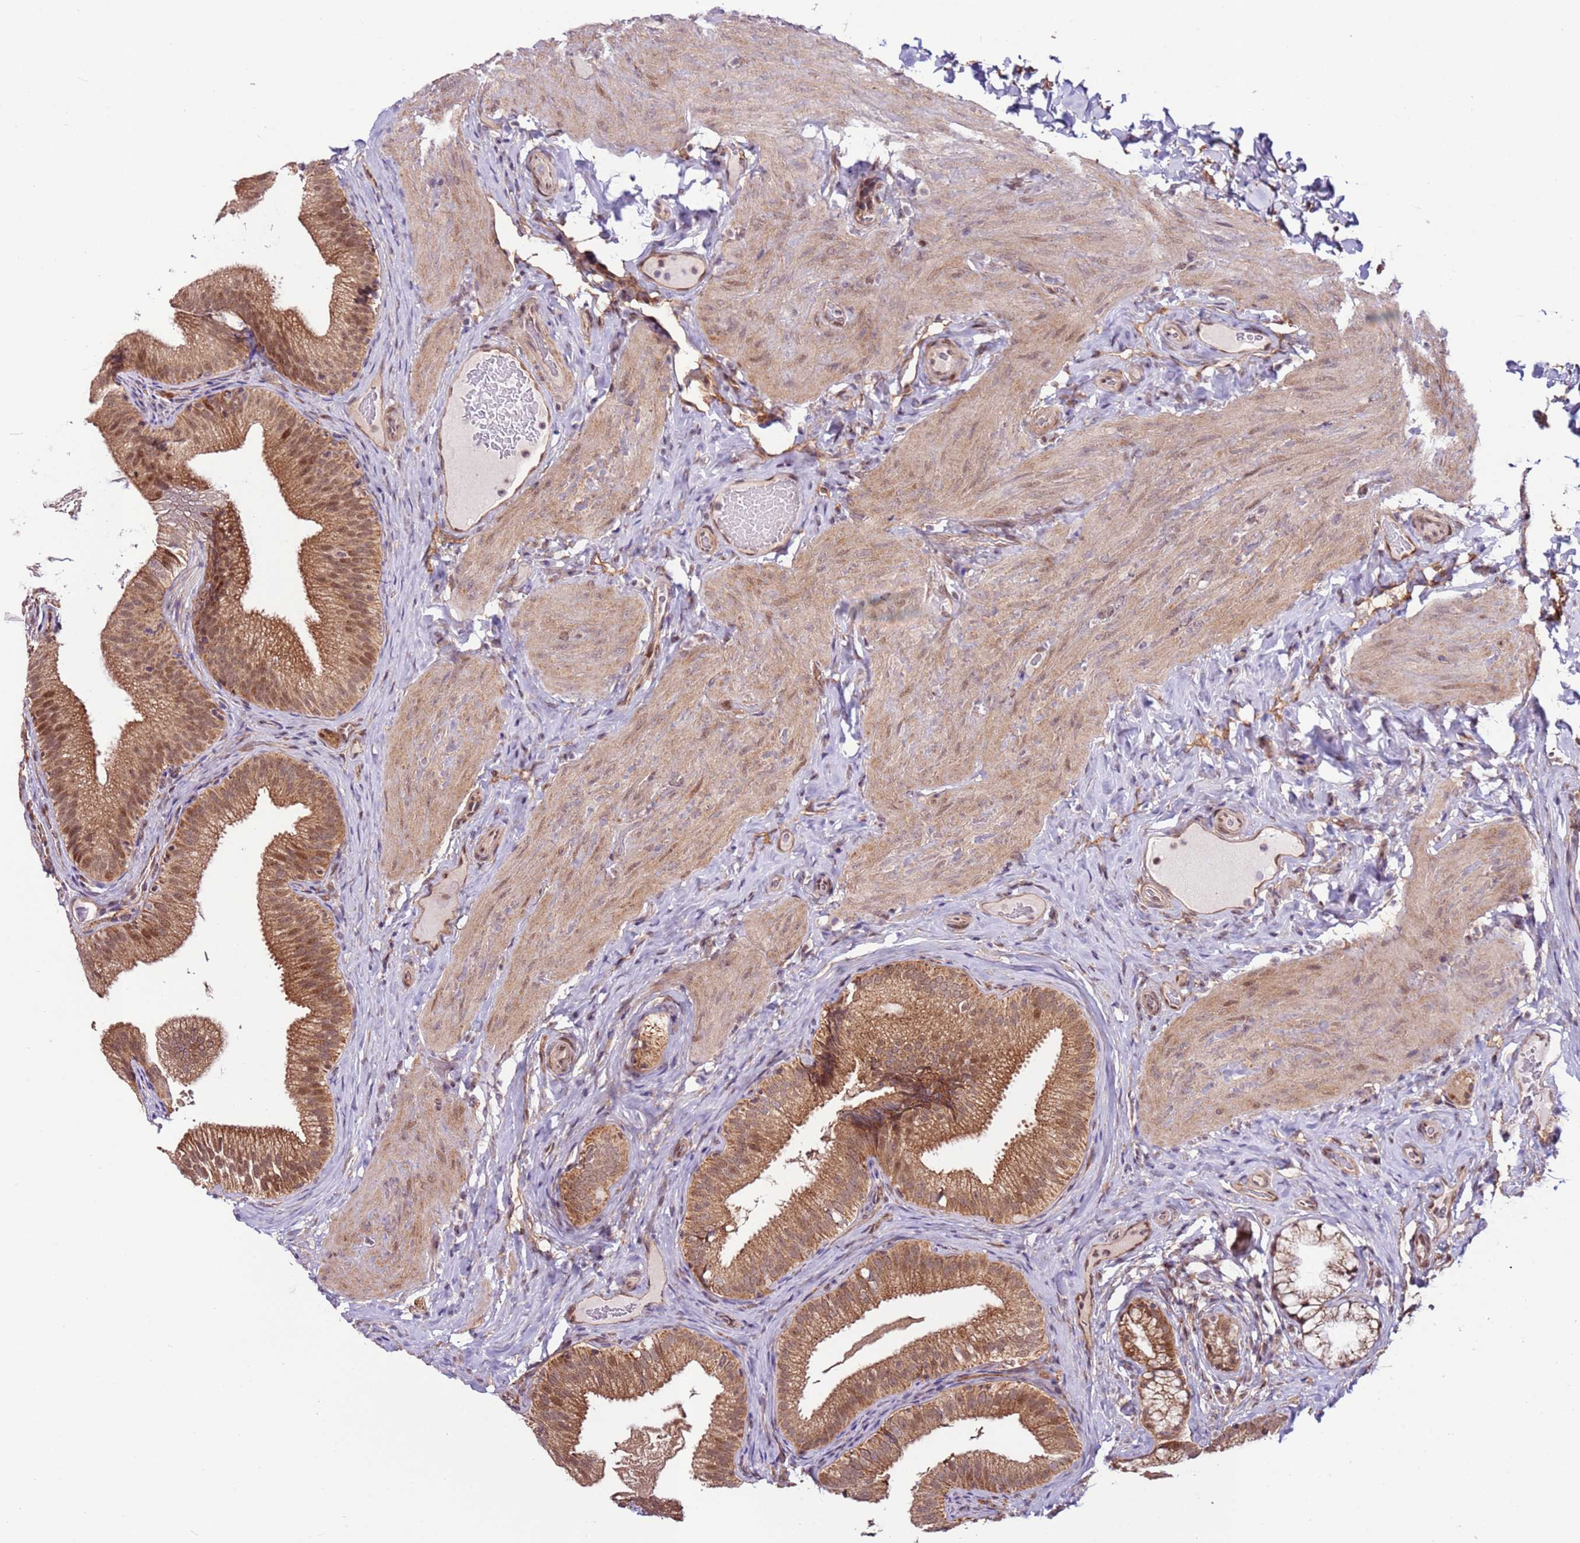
{"staining": {"intensity": "moderate", "quantity": ">75%", "location": "cytoplasmic/membranous,nuclear"}, "tissue": "gallbladder", "cell_type": "Glandular cells", "image_type": "normal", "snomed": [{"axis": "morphology", "description": "Normal tissue, NOS"}, {"axis": "topography", "description": "Gallbladder"}], "caption": "A high-resolution photomicrograph shows immunohistochemistry staining of normal gallbladder, which demonstrates moderate cytoplasmic/membranous,nuclear staining in about >75% of glandular cells. Using DAB (3,3'-diaminobenzidine) (brown) and hematoxylin (blue) stains, captured at high magnification using brightfield microscopy.", "gene": "DCAF4", "patient": {"sex": "female", "age": 30}}